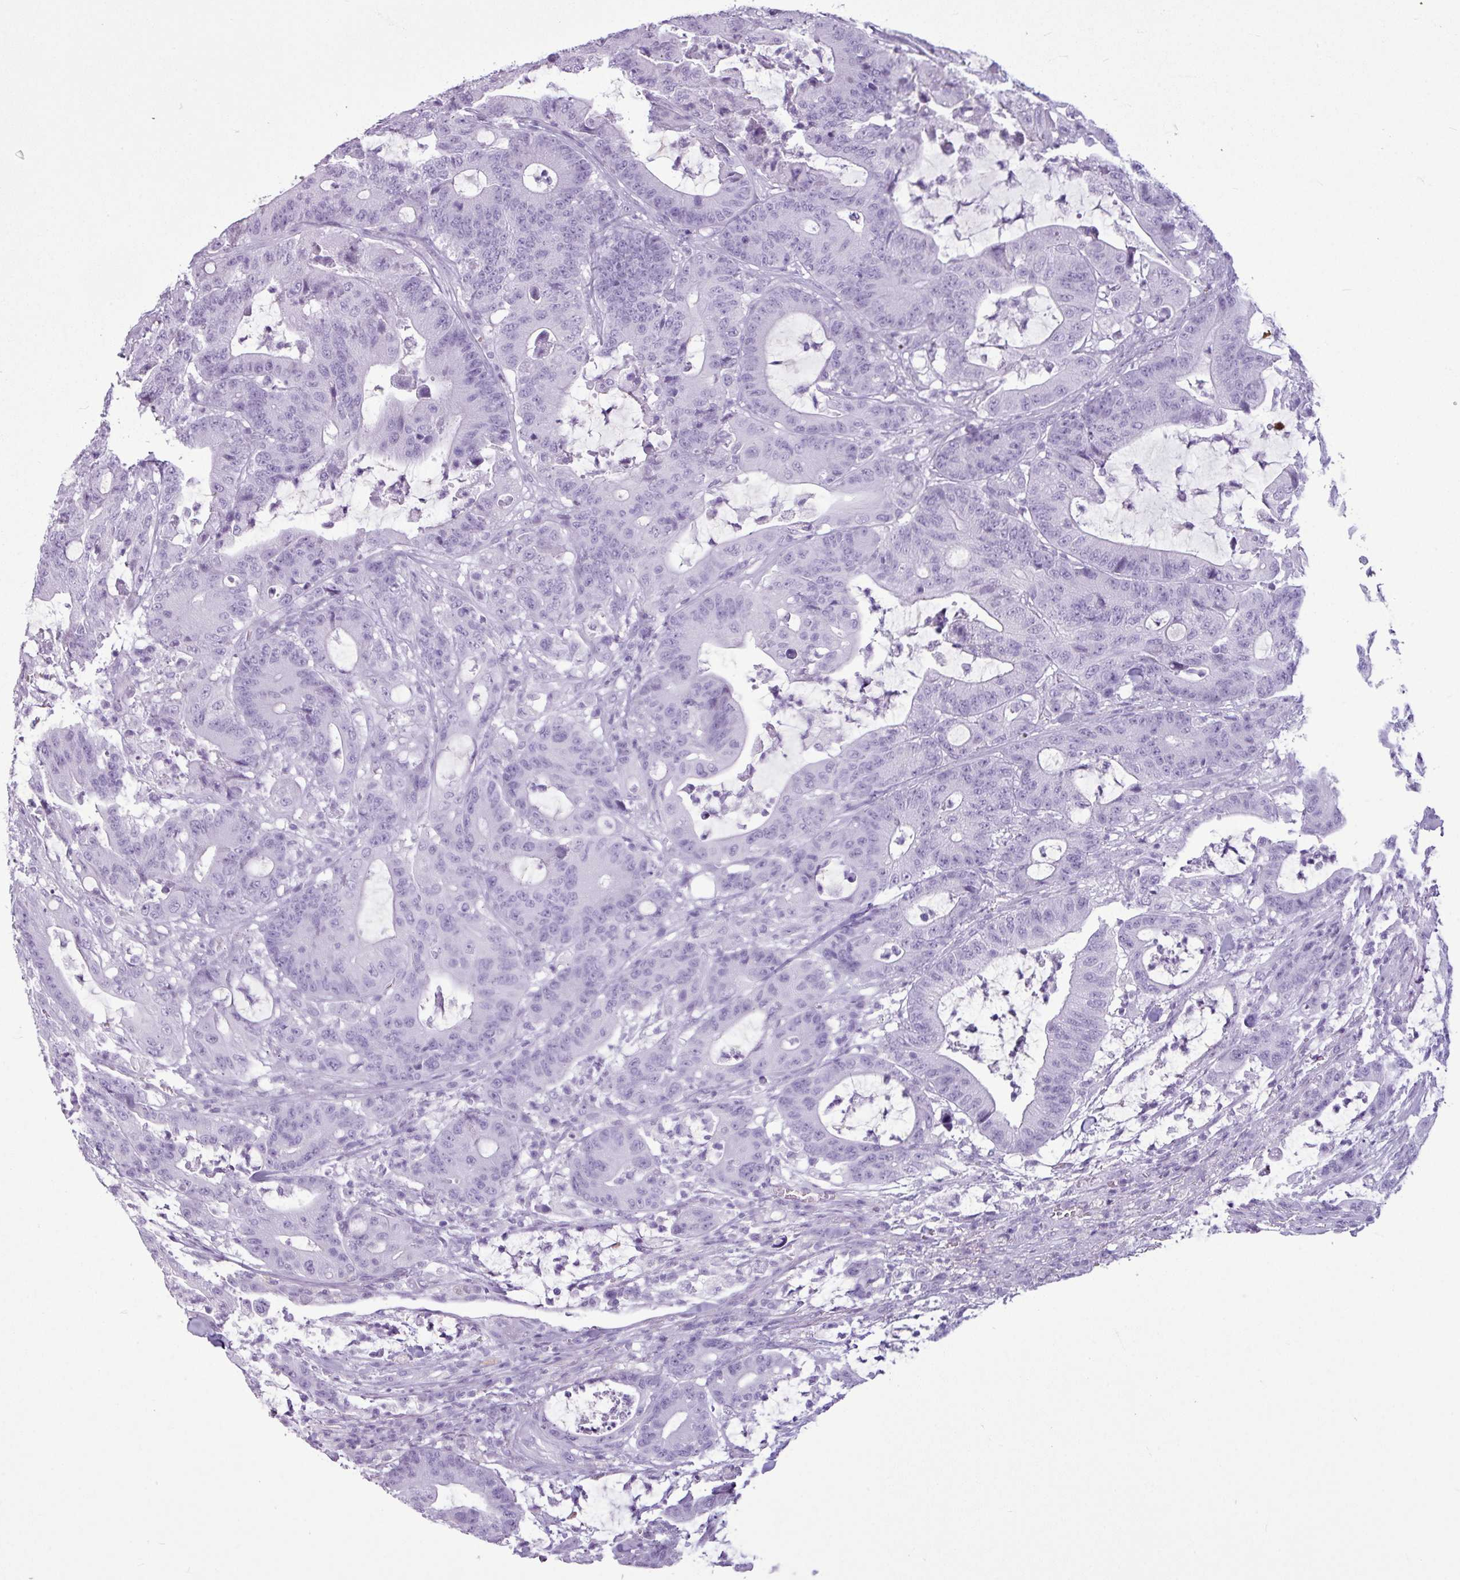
{"staining": {"intensity": "negative", "quantity": "none", "location": "none"}, "tissue": "colorectal cancer", "cell_type": "Tumor cells", "image_type": "cancer", "snomed": [{"axis": "morphology", "description": "Adenocarcinoma, NOS"}, {"axis": "topography", "description": "Colon"}], "caption": "Micrograph shows no significant protein positivity in tumor cells of colorectal cancer (adenocarcinoma).", "gene": "AMY1B", "patient": {"sex": "female", "age": 84}}